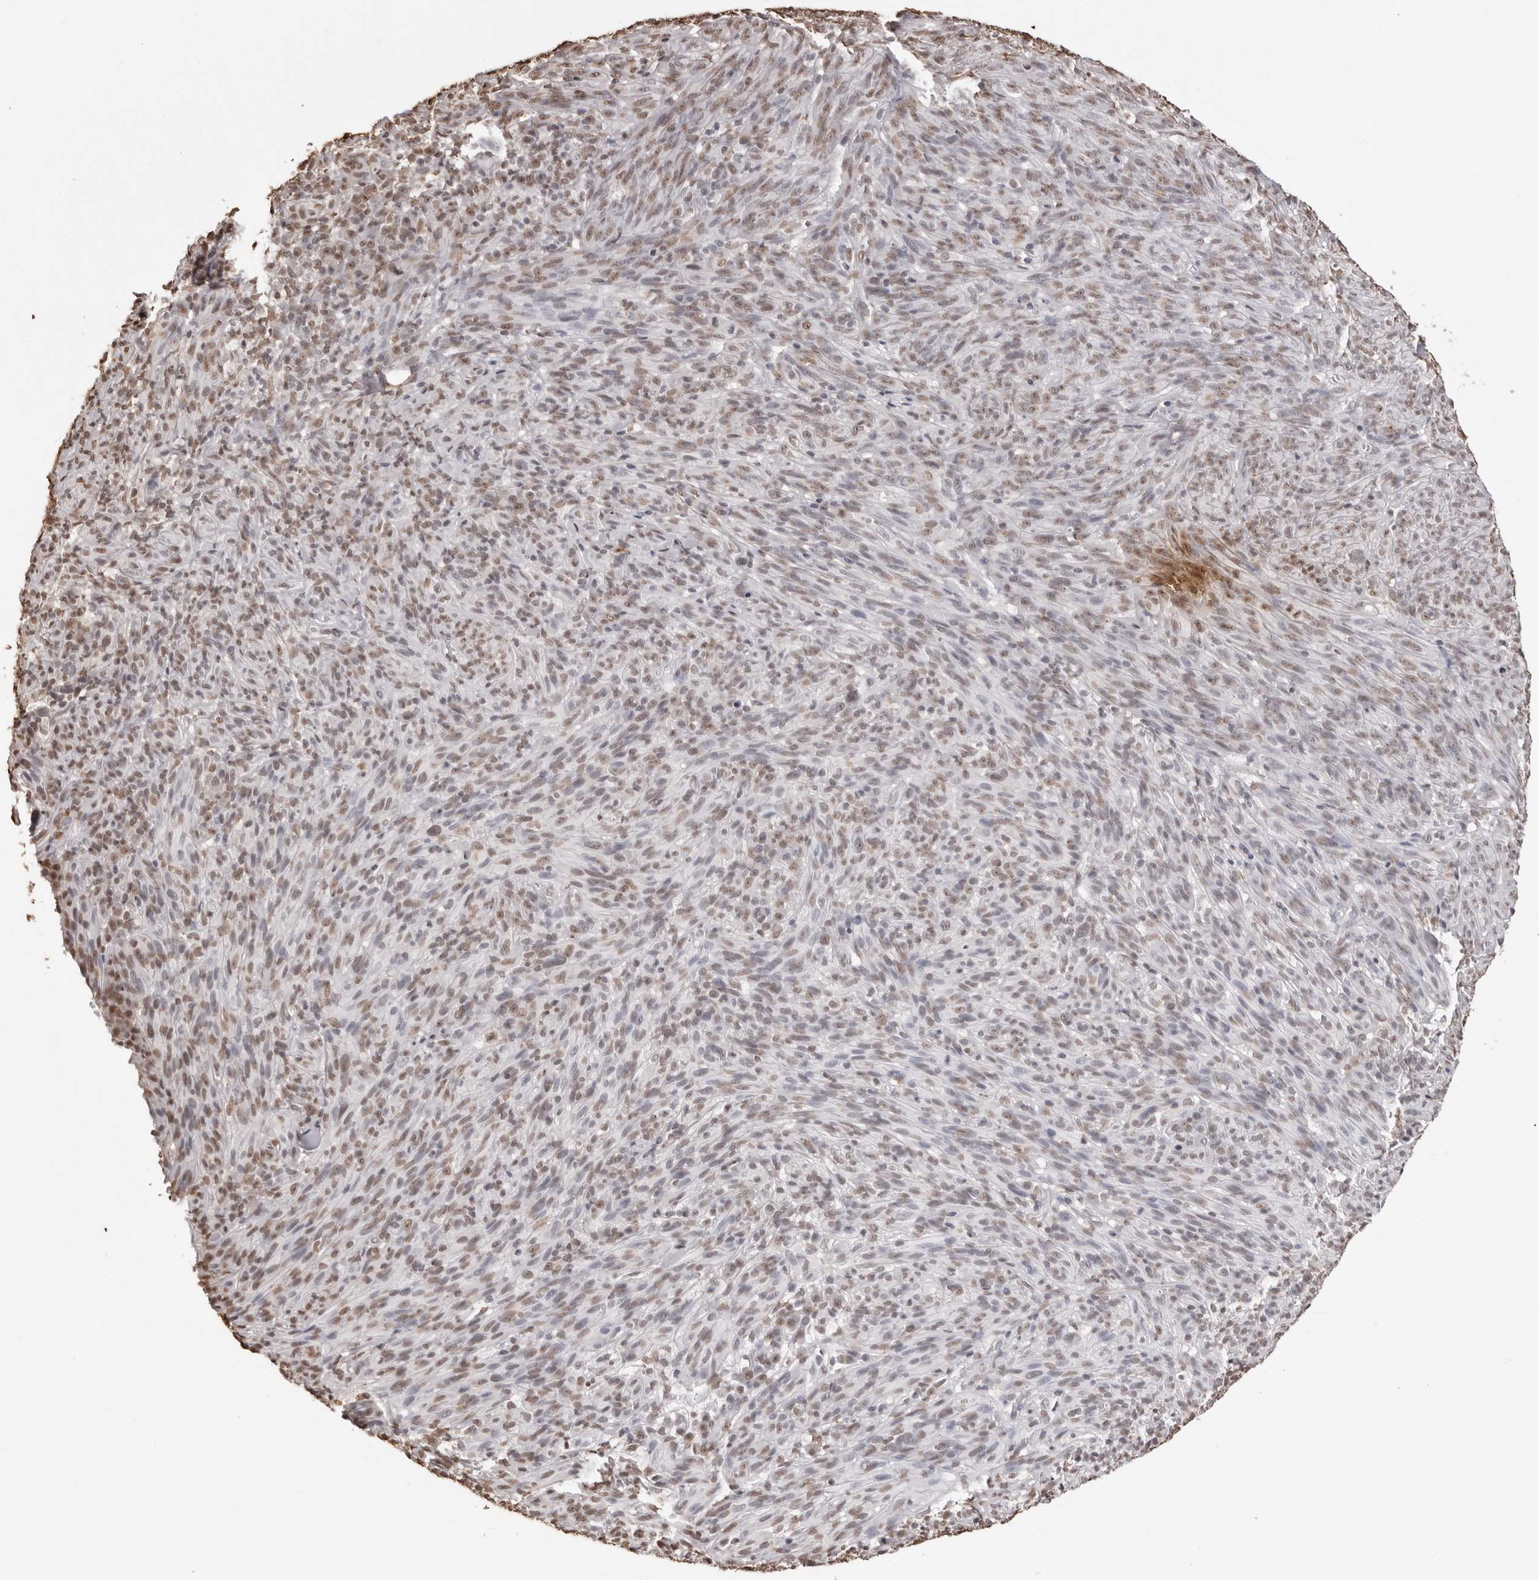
{"staining": {"intensity": "weak", "quantity": ">75%", "location": "nuclear"}, "tissue": "melanoma", "cell_type": "Tumor cells", "image_type": "cancer", "snomed": [{"axis": "morphology", "description": "Malignant melanoma, NOS"}, {"axis": "topography", "description": "Skin of head"}], "caption": "Immunohistochemical staining of human malignant melanoma demonstrates weak nuclear protein positivity in about >75% of tumor cells.", "gene": "OLIG3", "patient": {"sex": "male", "age": 96}}